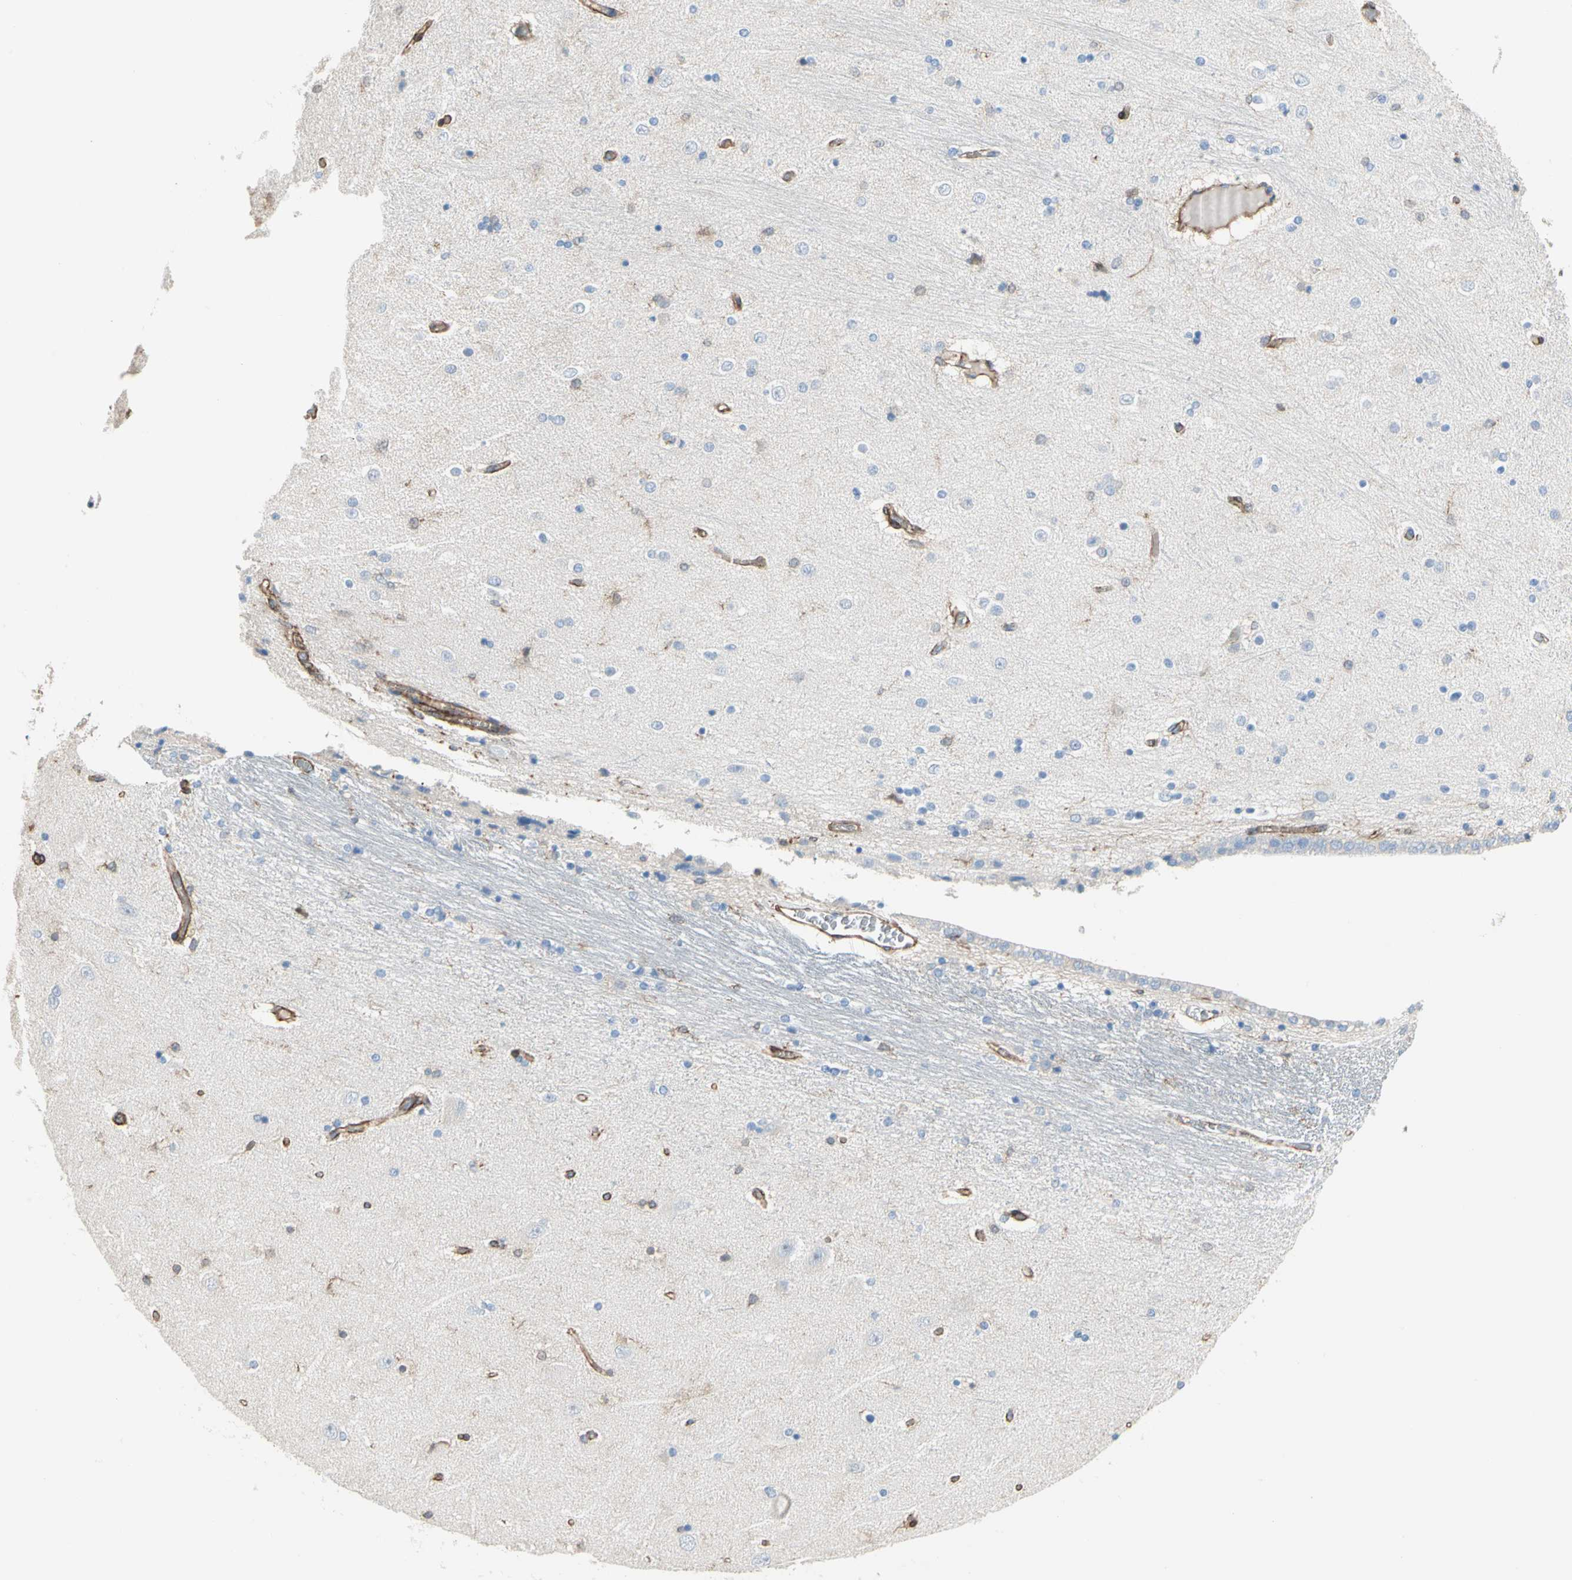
{"staining": {"intensity": "negative", "quantity": "none", "location": "none"}, "tissue": "hippocampus", "cell_type": "Glial cells", "image_type": "normal", "snomed": [{"axis": "morphology", "description": "Normal tissue, NOS"}, {"axis": "topography", "description": "Hippocampus"}], "caption": "Glial cells show no significant protein positivity in unremarkable hippocampus.", "gene": "EPB41L2", "patient": {"sex": "female", "age": 54}}